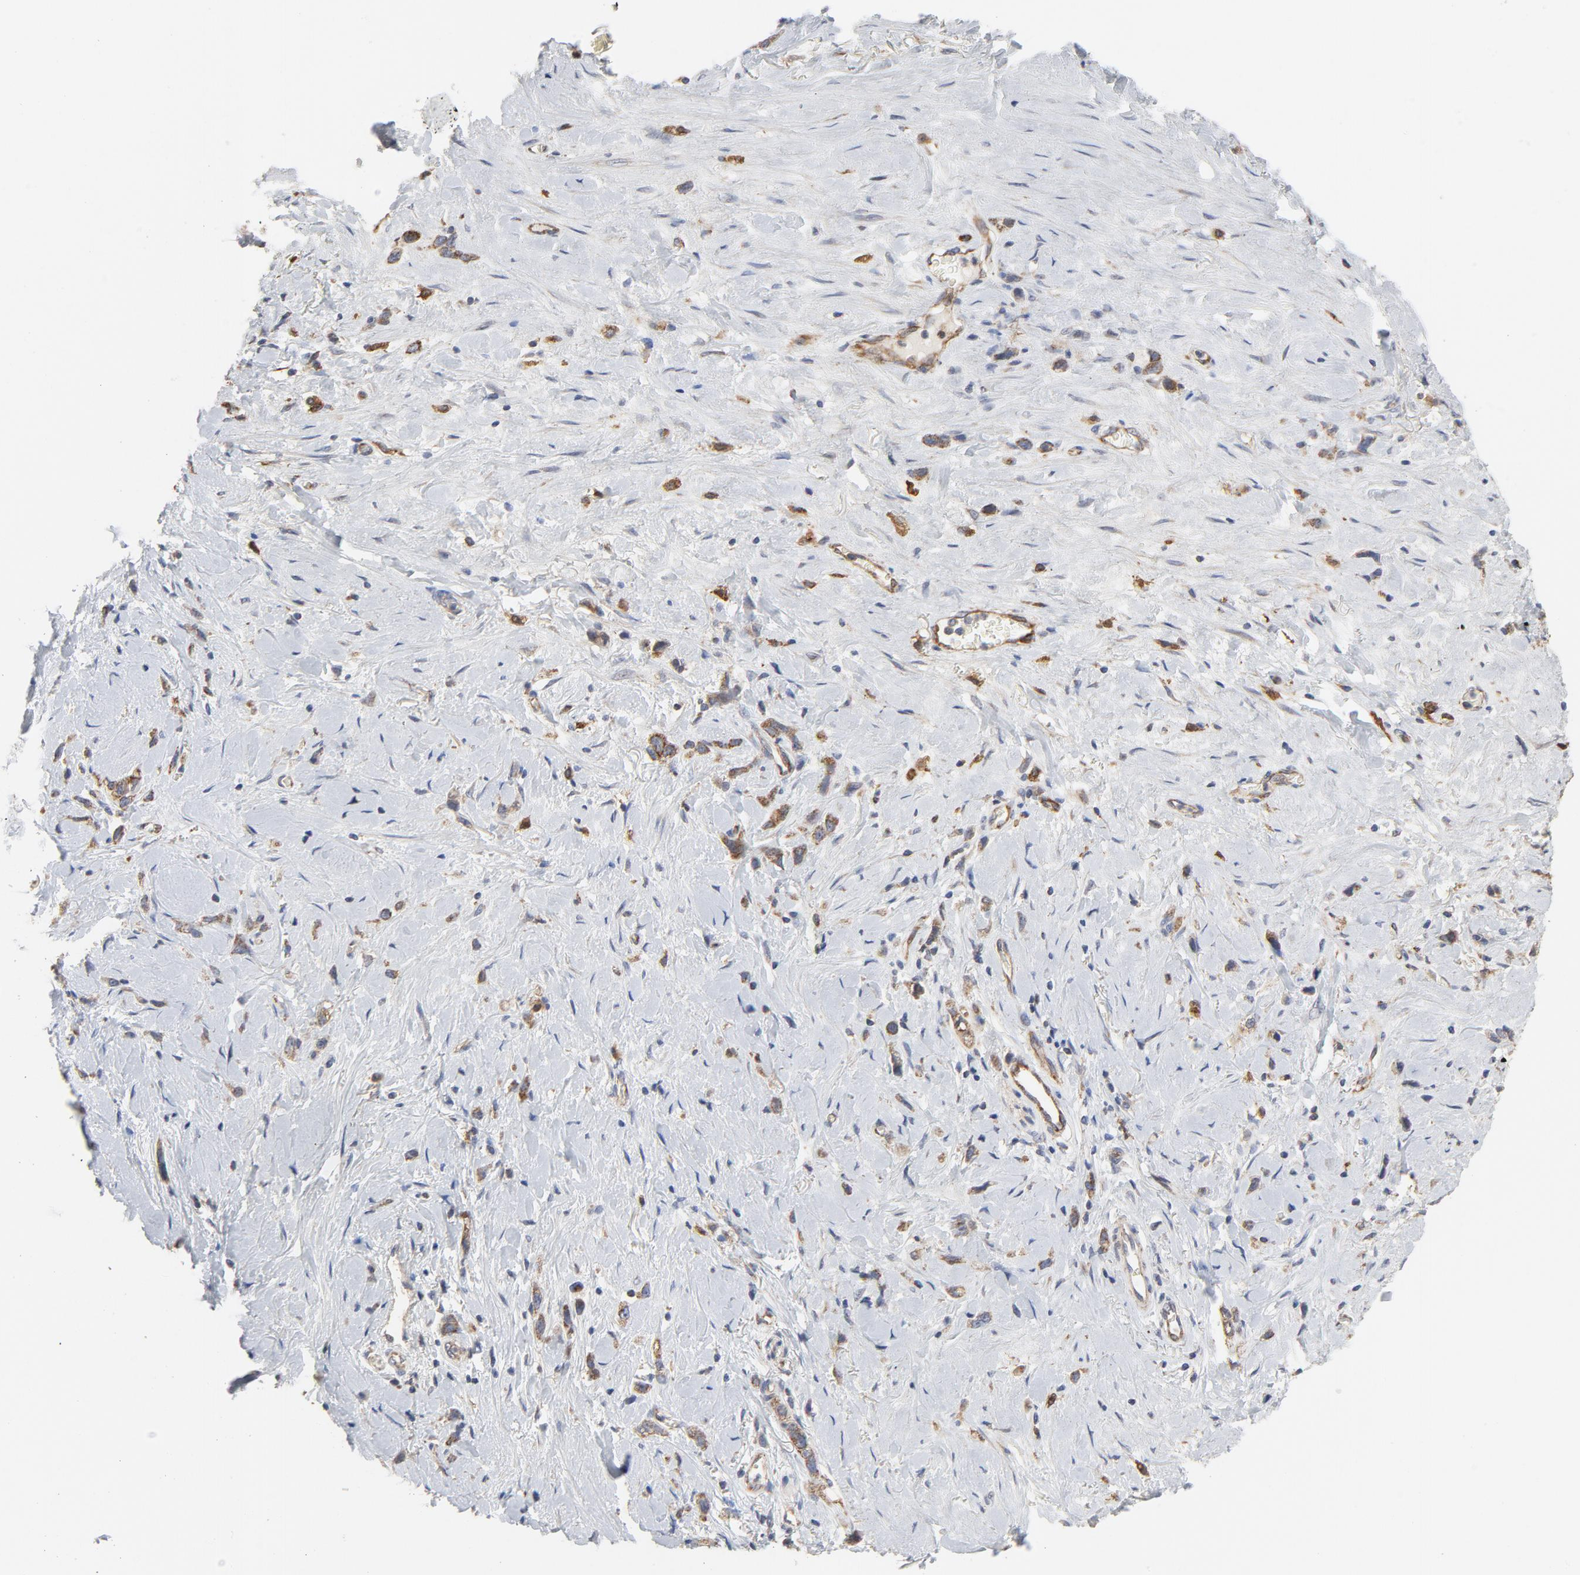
{"staining": {"intensity": "strong", "quantity": ">75%", "location": "cytoplasmic/membranous"}, "tissue": "stomach cancer", "cell_type": "Tumor cells", "image_type": "cancer", "snomed": [{"axis": "morphology", "description": "Normal tissue, NOS"}, {"axis": "morphology", "description": "Adenocarcinoma, NOS"}, {"axis": "morphology", "description": "Adenocarcinoma, High grade"}, {"axis": "topography", "description": "Stomach, upper"}, {"axis": "topography", "description": "Stomach"}], "caption": "A brown stain highlights strong cytoplasmic/membranous staining of a protein in human adenocarcinoma (high-grade) (stomach) tumor cells.", "gene": "RAPGEF4", "patient": {"sex": "female", "age": 65}}